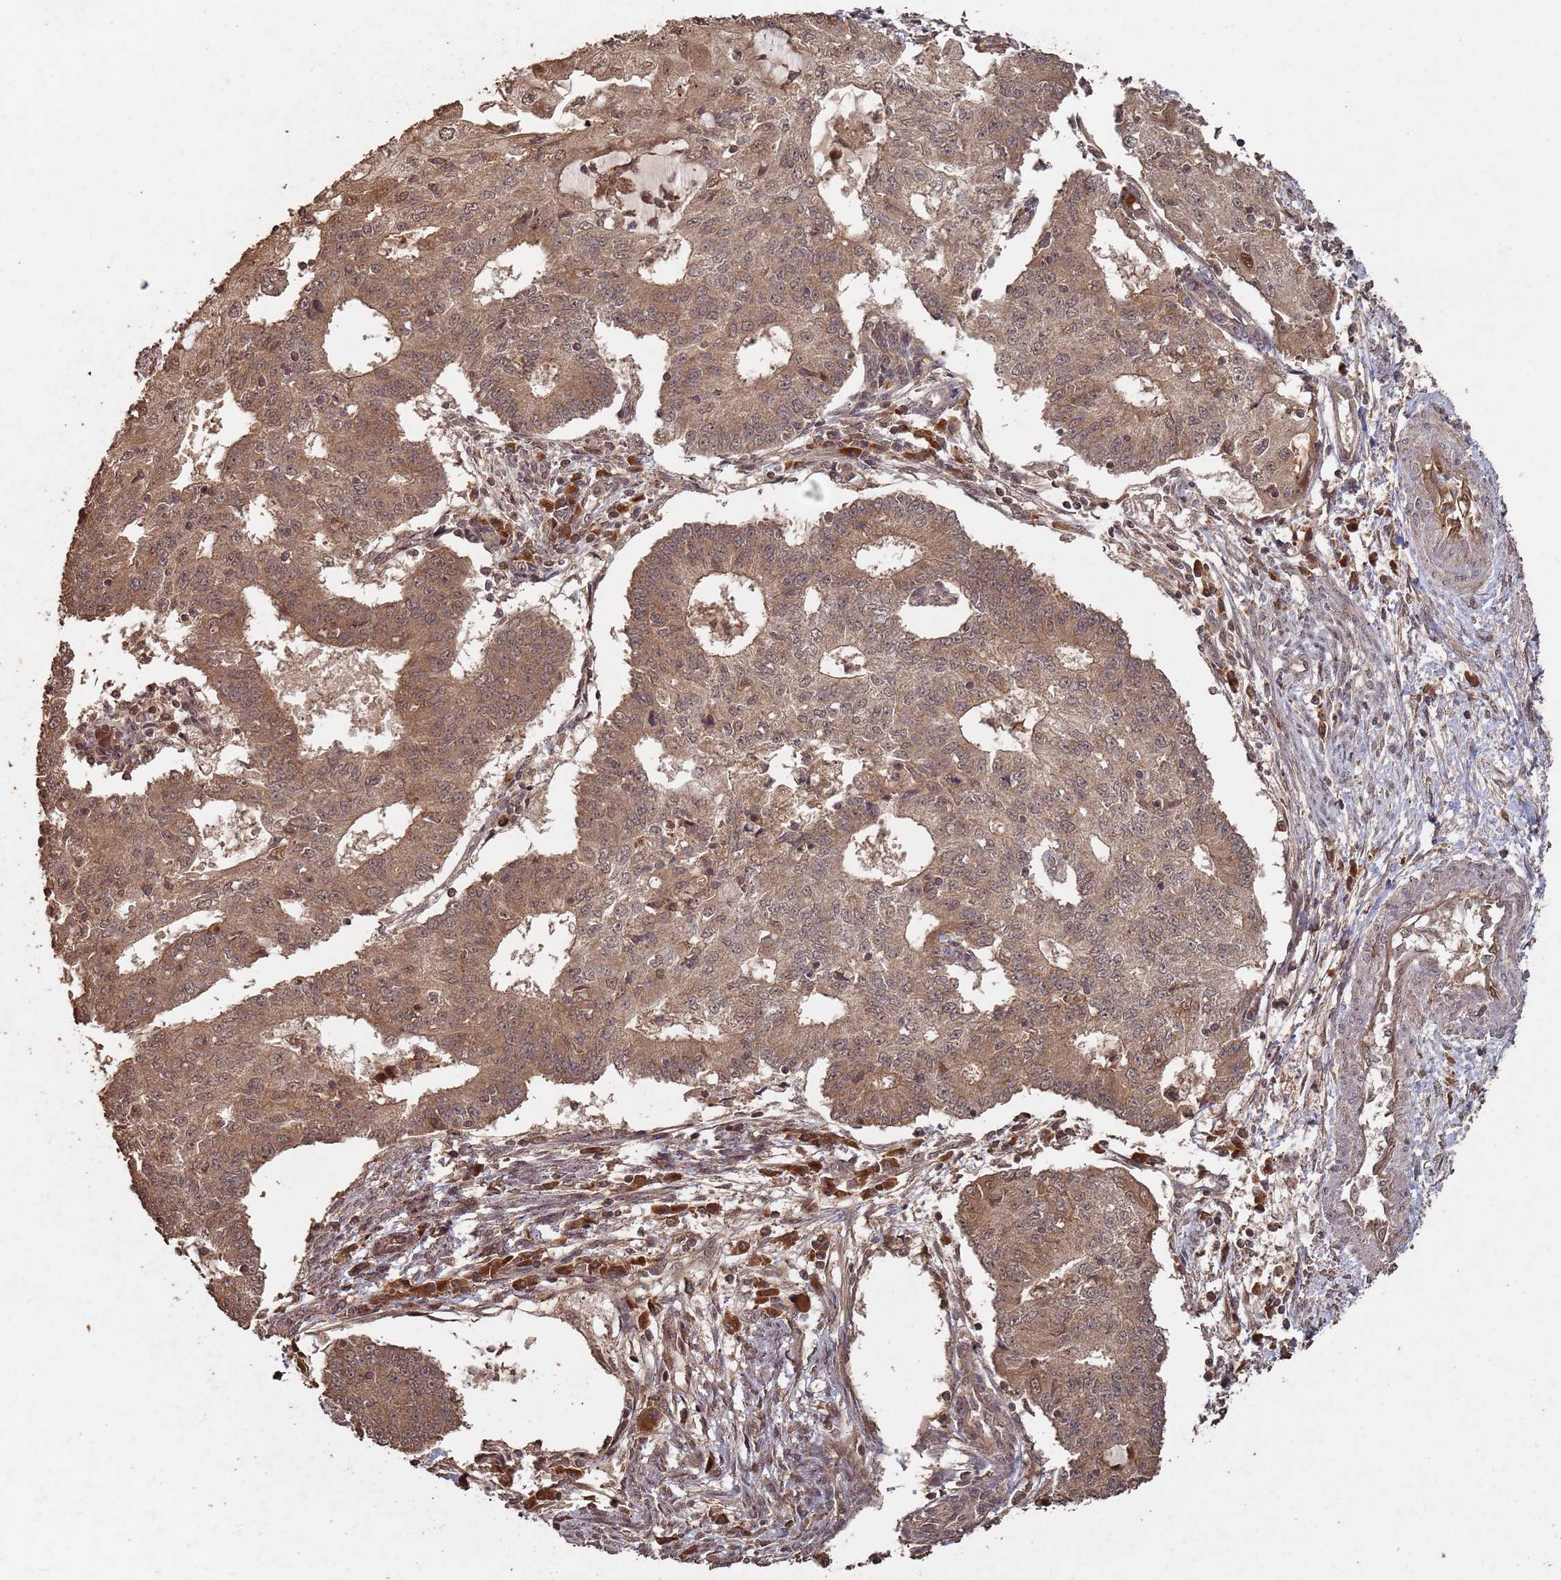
{"staining": {"intensity": "moderate", "quantity": ">75%", "location": "cytoplasmic/membranous,nuclear"}, "tissue": "endometrial cancer", "cell_type": "Tumor cells", "image_type": "cancer", "snomed": [{"axis": "morphology", "description": "Adenocarcinoma, NOS"}, {"axis": "topography", "description": "Endometrium"}], "caption": "DAB immunohistochemical staining of endometrial cancer (adenocarcinoma) shows moderate cytoplasmic/membranous and nuclear protein expression in approximately >75% of tumor cells. The protein is shown in brown color, while the nuclei are stained blue.", "gene": "FRAT1", "patient": {"sex": "female", "age": 56}}